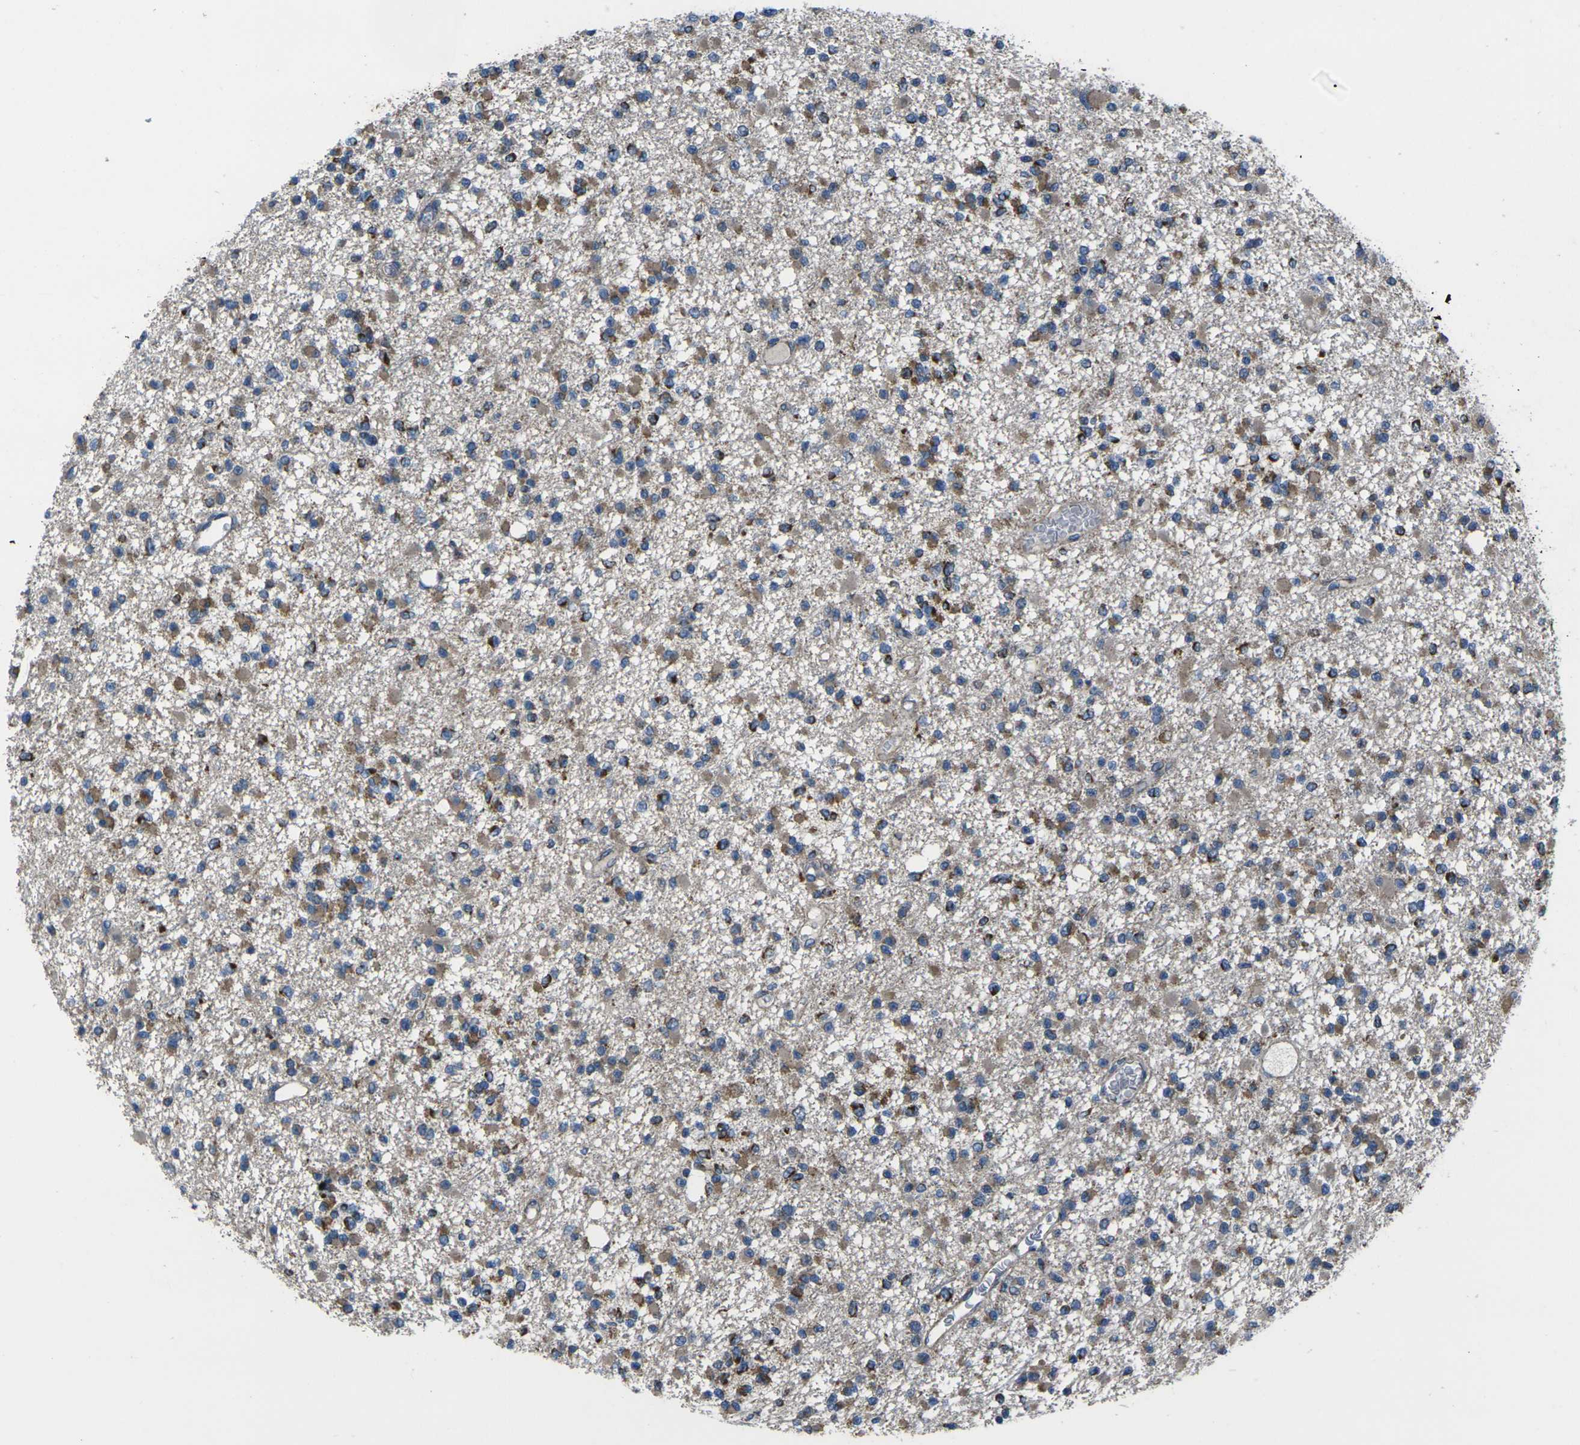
{"staining": {"intensity": "moderate", "quantity": ">75%", "location": "cytoplasmic/membranous"}, "tissue": "glioma", "cell_type": "Tumor cells", "image_type": "cancer", "snomed": [{"axis": "morphology", "description": "Glioma, malignant, Low grade"}, {"axis": "topography", "description": "Brain"}], "caption": "Low-grade glioma (malignant) was stained to show a protein in brown. There is medium levels of moderate cytoplasmic/membranous positivity in about >75% of tumor cells. (DAB IHC with brightfield microscopy, high magnification).", "gene": "TMEM120B", "patient": {"sex": "female", "age": 22}}